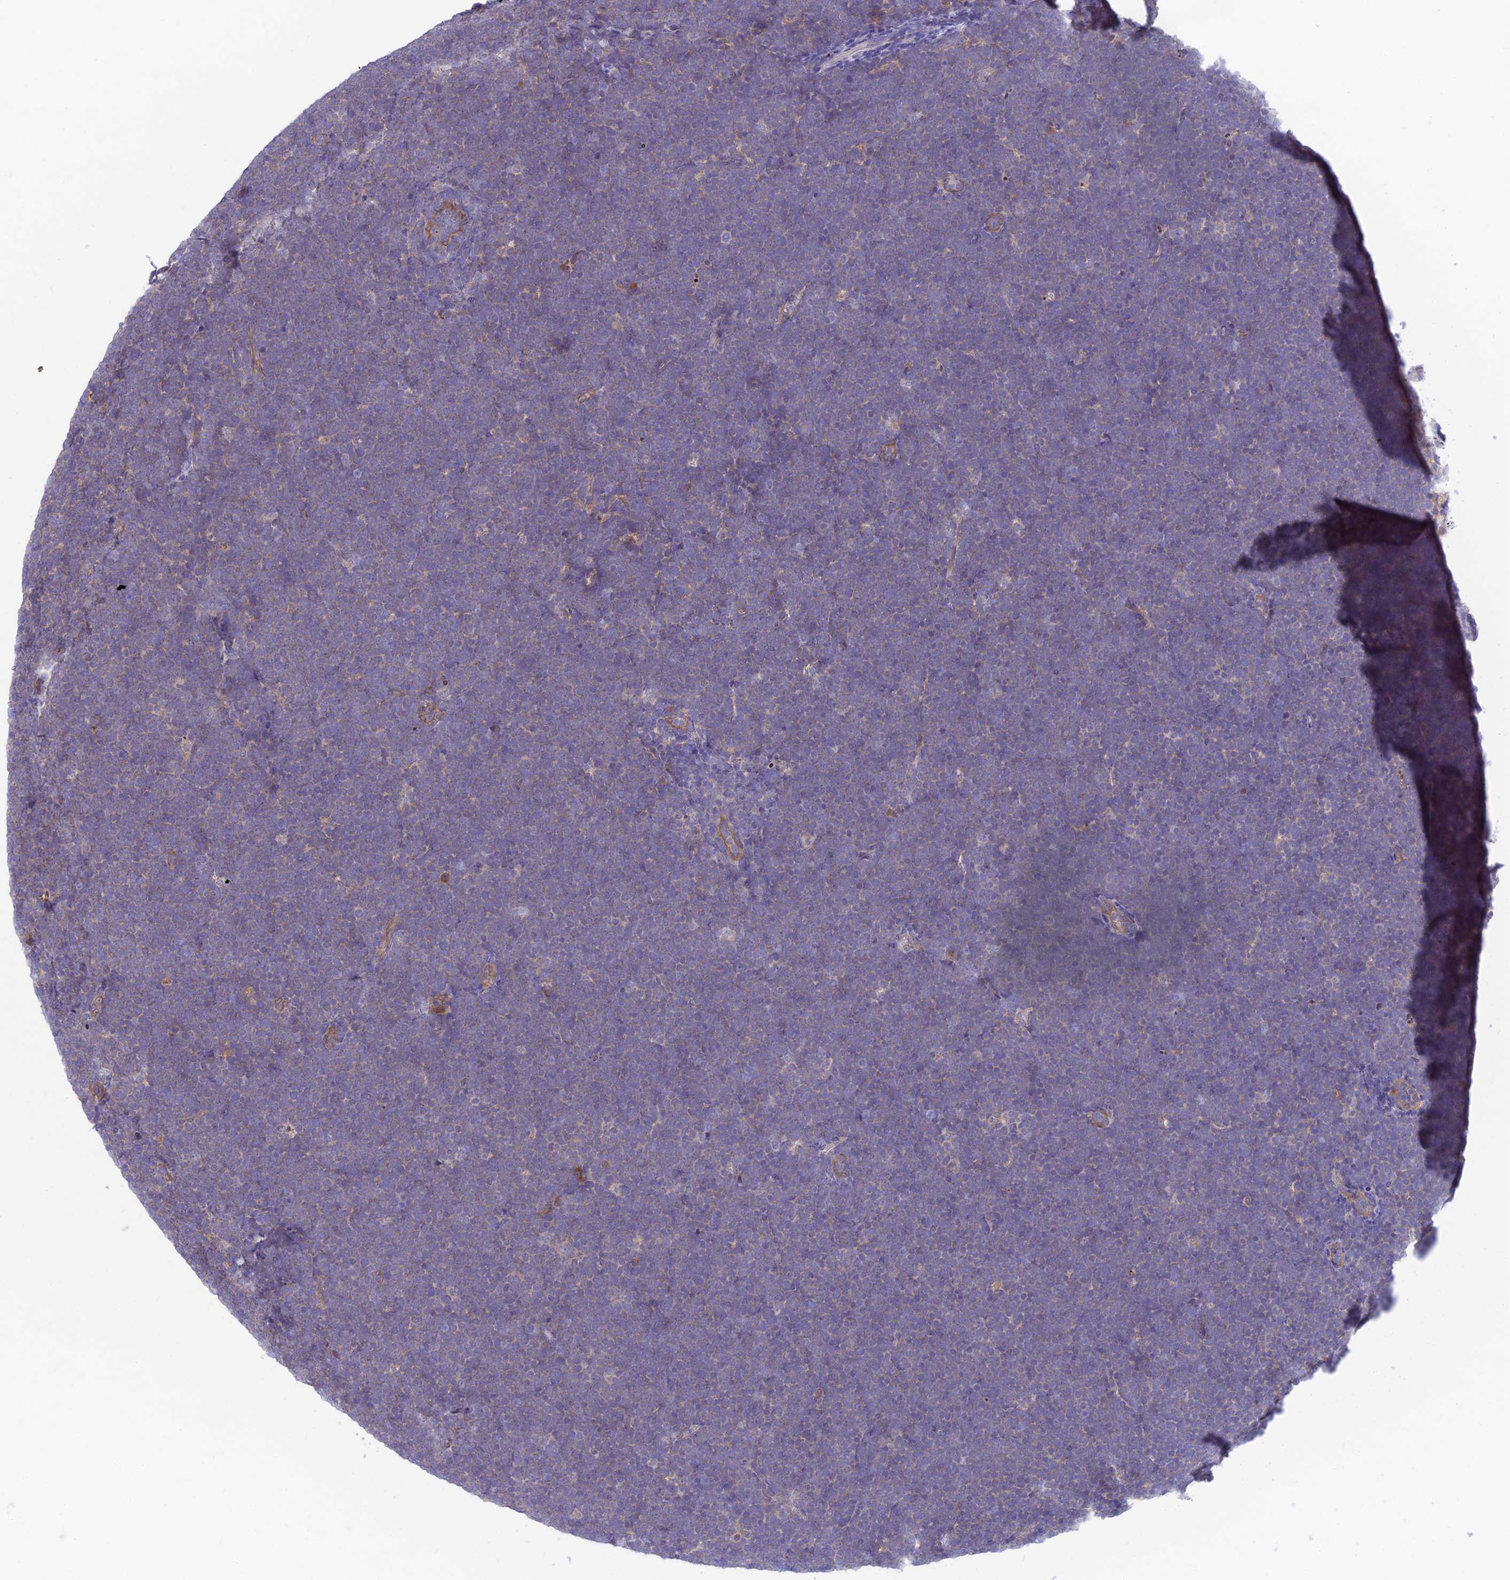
{"staining": {"intensity": "weak", "quantity": "<25%", "location": "cytoplasmic/membranous"}, "tissue": "lymphoma", "cell_type": "Tumor cells", "image_type": "cancer", "snomed": [{"axis": "morphology", "description": "Malignant lymphoma, non-Hodgkin's type, High grade"}, {"axis": "topography", "description": "Lymph node"}], "caption": "An immunohistochemistry photomicrograph of malignant lymphoma, non-Hodgkin's type (high-grade) is shown. There is no staining in tumor cells of malignant lymphoma, non-Hodgkin's type (high-grade).", "gene": "PZP", "patient": {"sex": "male", "age": 13}}